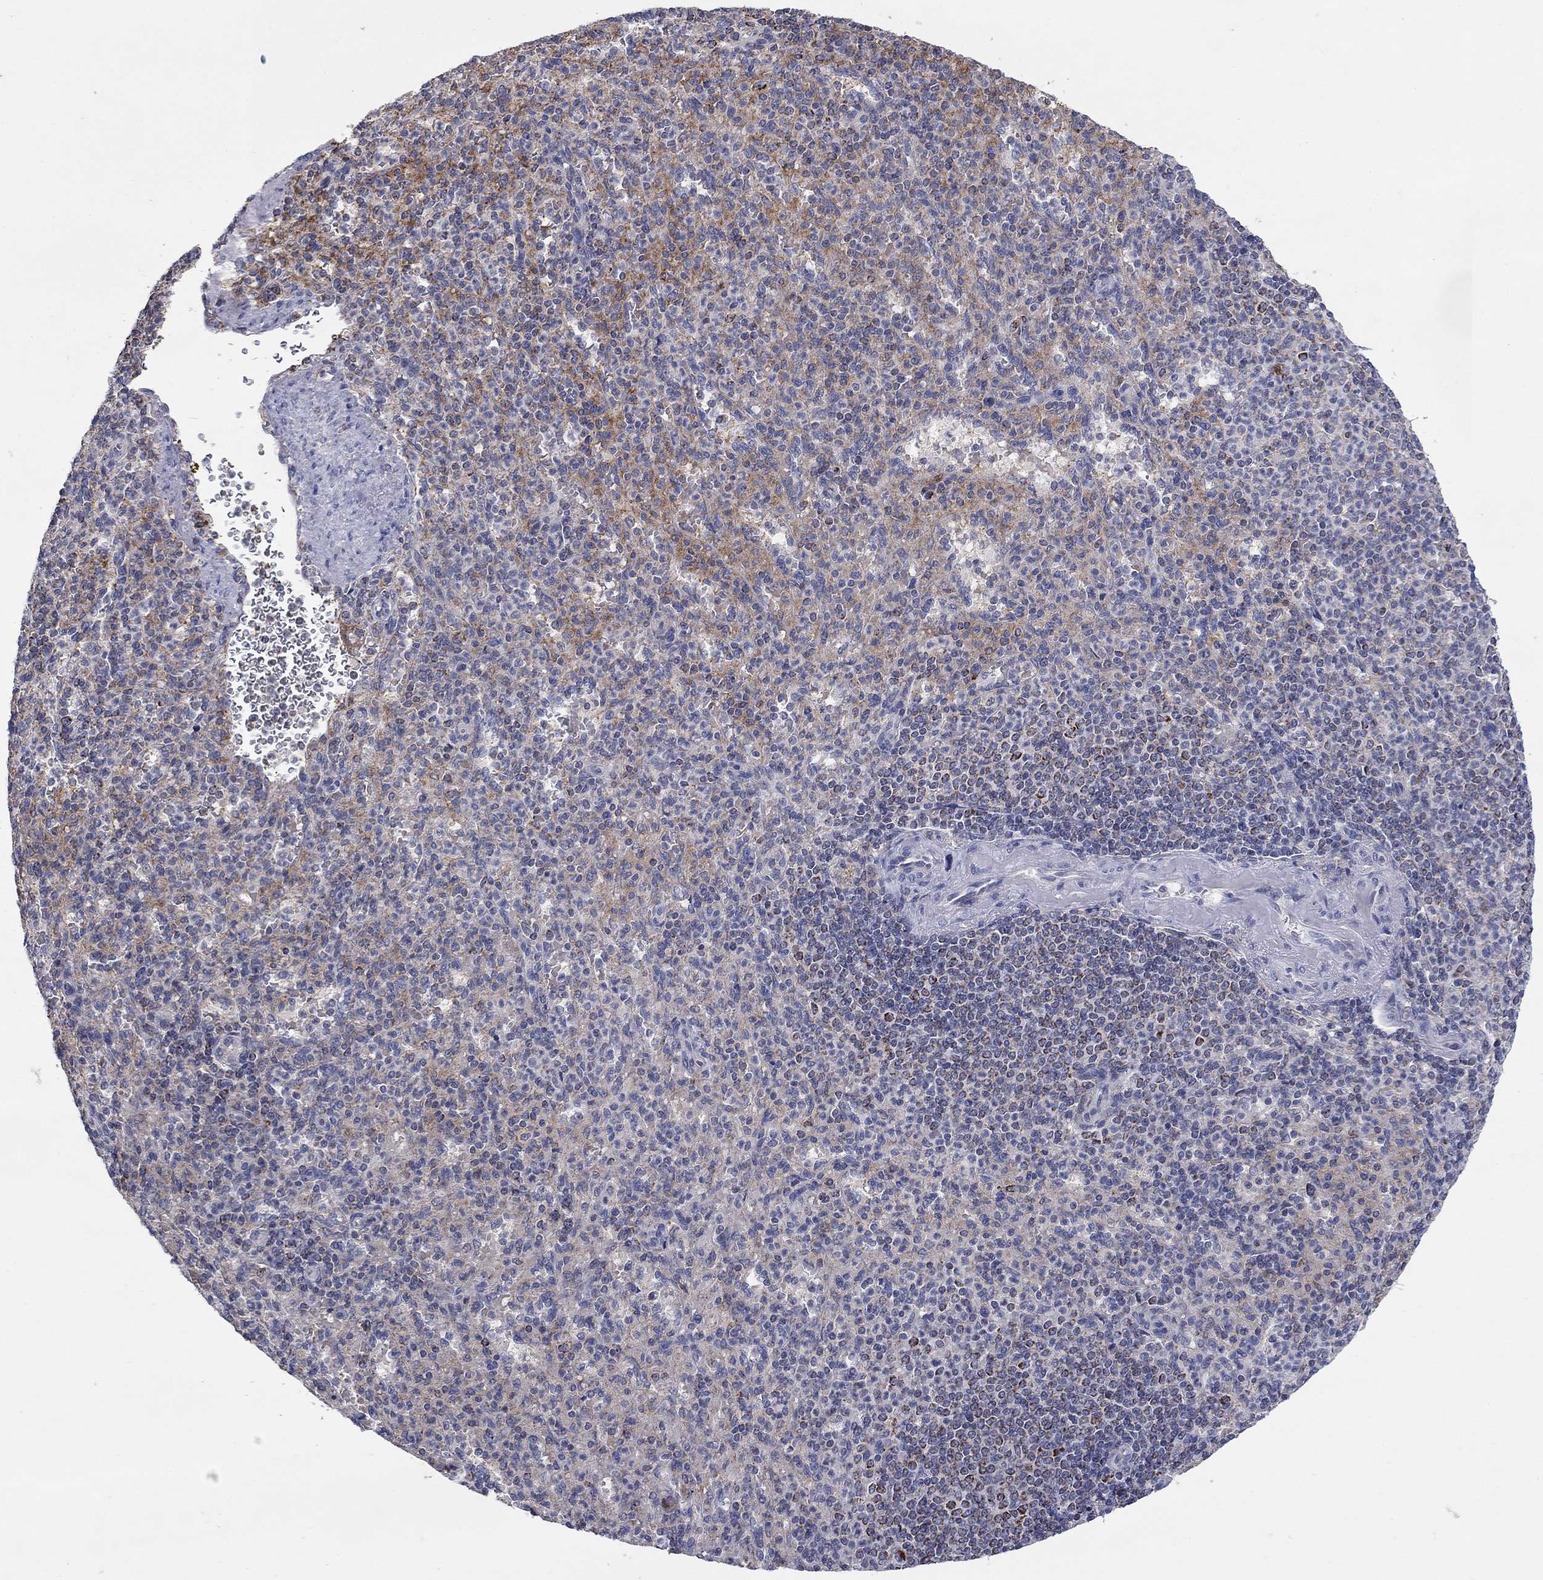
{"staining": {"intensity": "moderate", "quantity": "<25%", "location": "cytoplasmic/membranous"}, "tissue": "spleen", "cell_type": "Cells in red pulp", "image_type": "normal", "snomed": [{"axis": "morphology", "description": "Normal tissue, NOS"}, {"axis": "topography", "description": "Spleen"}], "caption": "Immunohistochemical staining of normal spleen exhibits <25% levels of moderate cytoplasmic/membranous protein staining in about <25% of cells in red pulp.", "gene": "HPS5", "patient": {"sex": "female", "age": 74}}